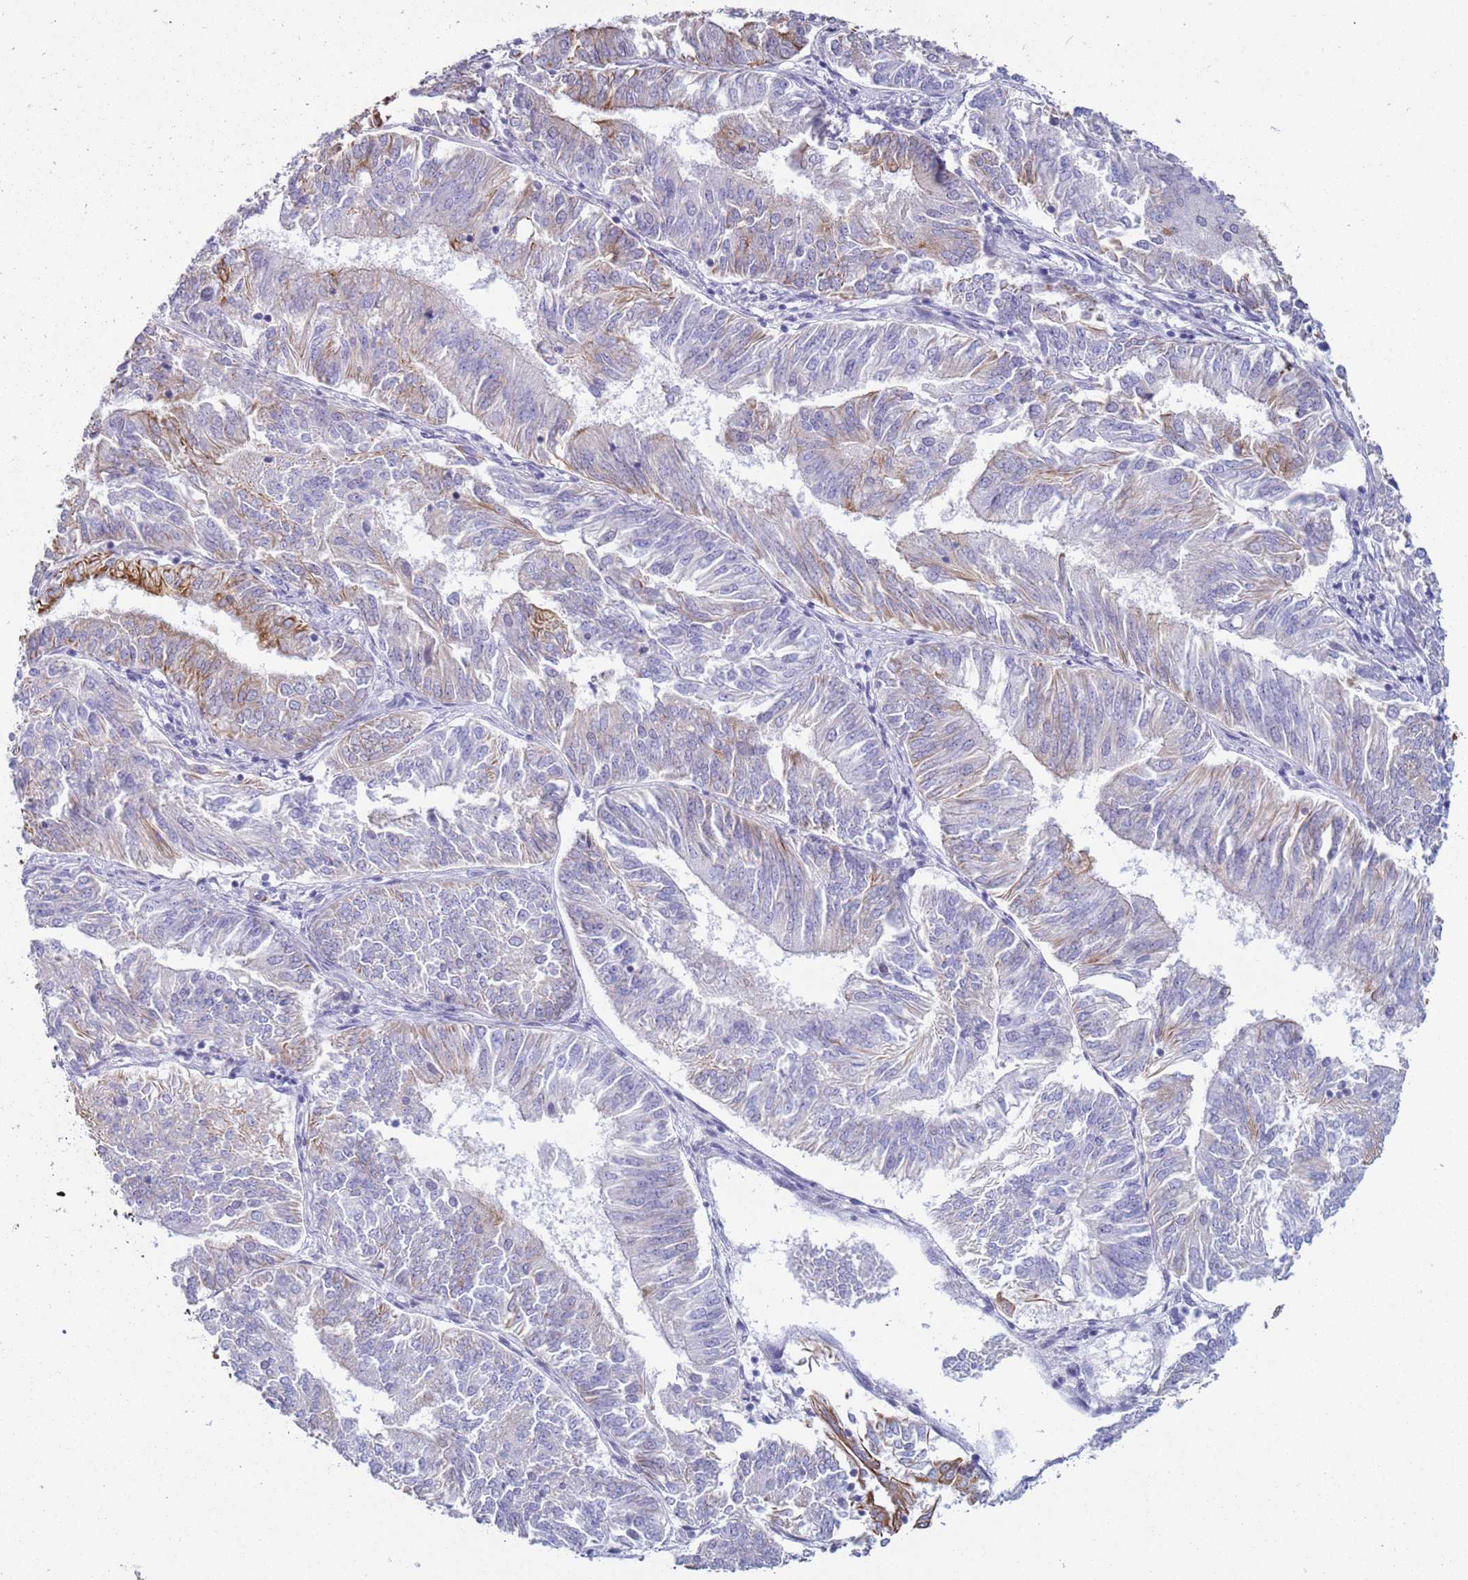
{"staining": {"intensity": "moderate", "quantity": "<25%", "location": "cytoplasmic/membranous"}, "tissue": "endometrial cancer", "cell_type": "Tumor cells", "image_type": "cancer", "snomed": [{"axis": "morphology", "description": "Adenocarcinoma, NOS"}, {"axis": "topography", "description": "Endometrium"}], "caption": "DAB (3,3'-diaminobenzidine) immunohistochemical staining of adenocarcinoma (endometrial) shows moderate cytoplasmic/membranous protein staining in about <25% of tumor cells.", "gene": "NPAP1", "patient": {"sex": "female", "age": 58}}